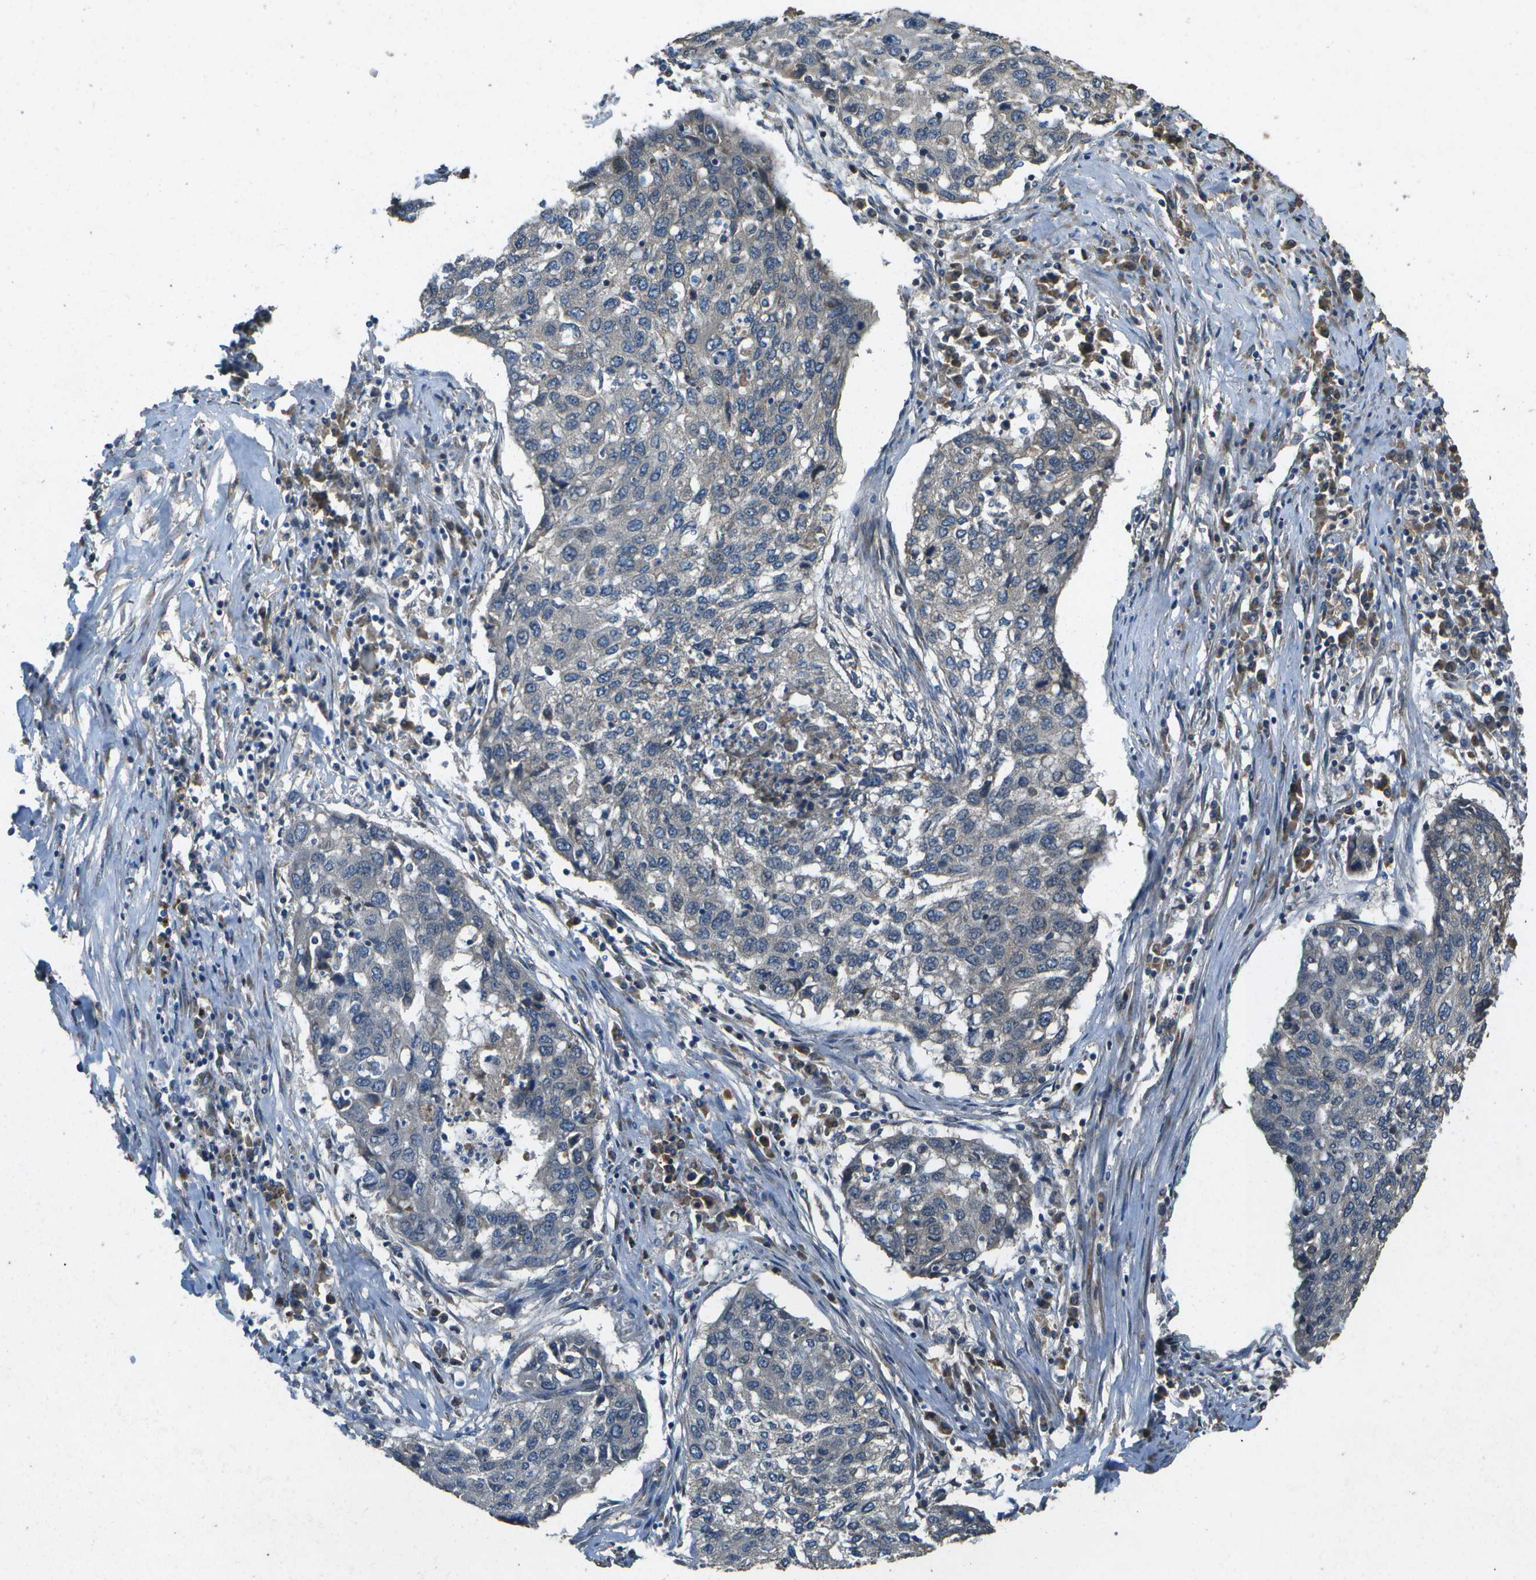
{"staining": {"intensity": "weak", "quantity": "<25%", "location": "cytoplasmic/membranous"}, "tissue": "lung cancer", "cell_type": "Tumor cells", "image_type": "cancer", "snomed": [{"axis": "morphology", "description": "Squamous cell carcinoma, NOS"}, {"axis": "topography", "description": "Lung"}], "caption": "This is an IHC micrograph of human squamous cell carcinoma (lung). There is no expression in tumor cells.", "gene": "HFE", "patient": {"sex": "female", "age": 63}}